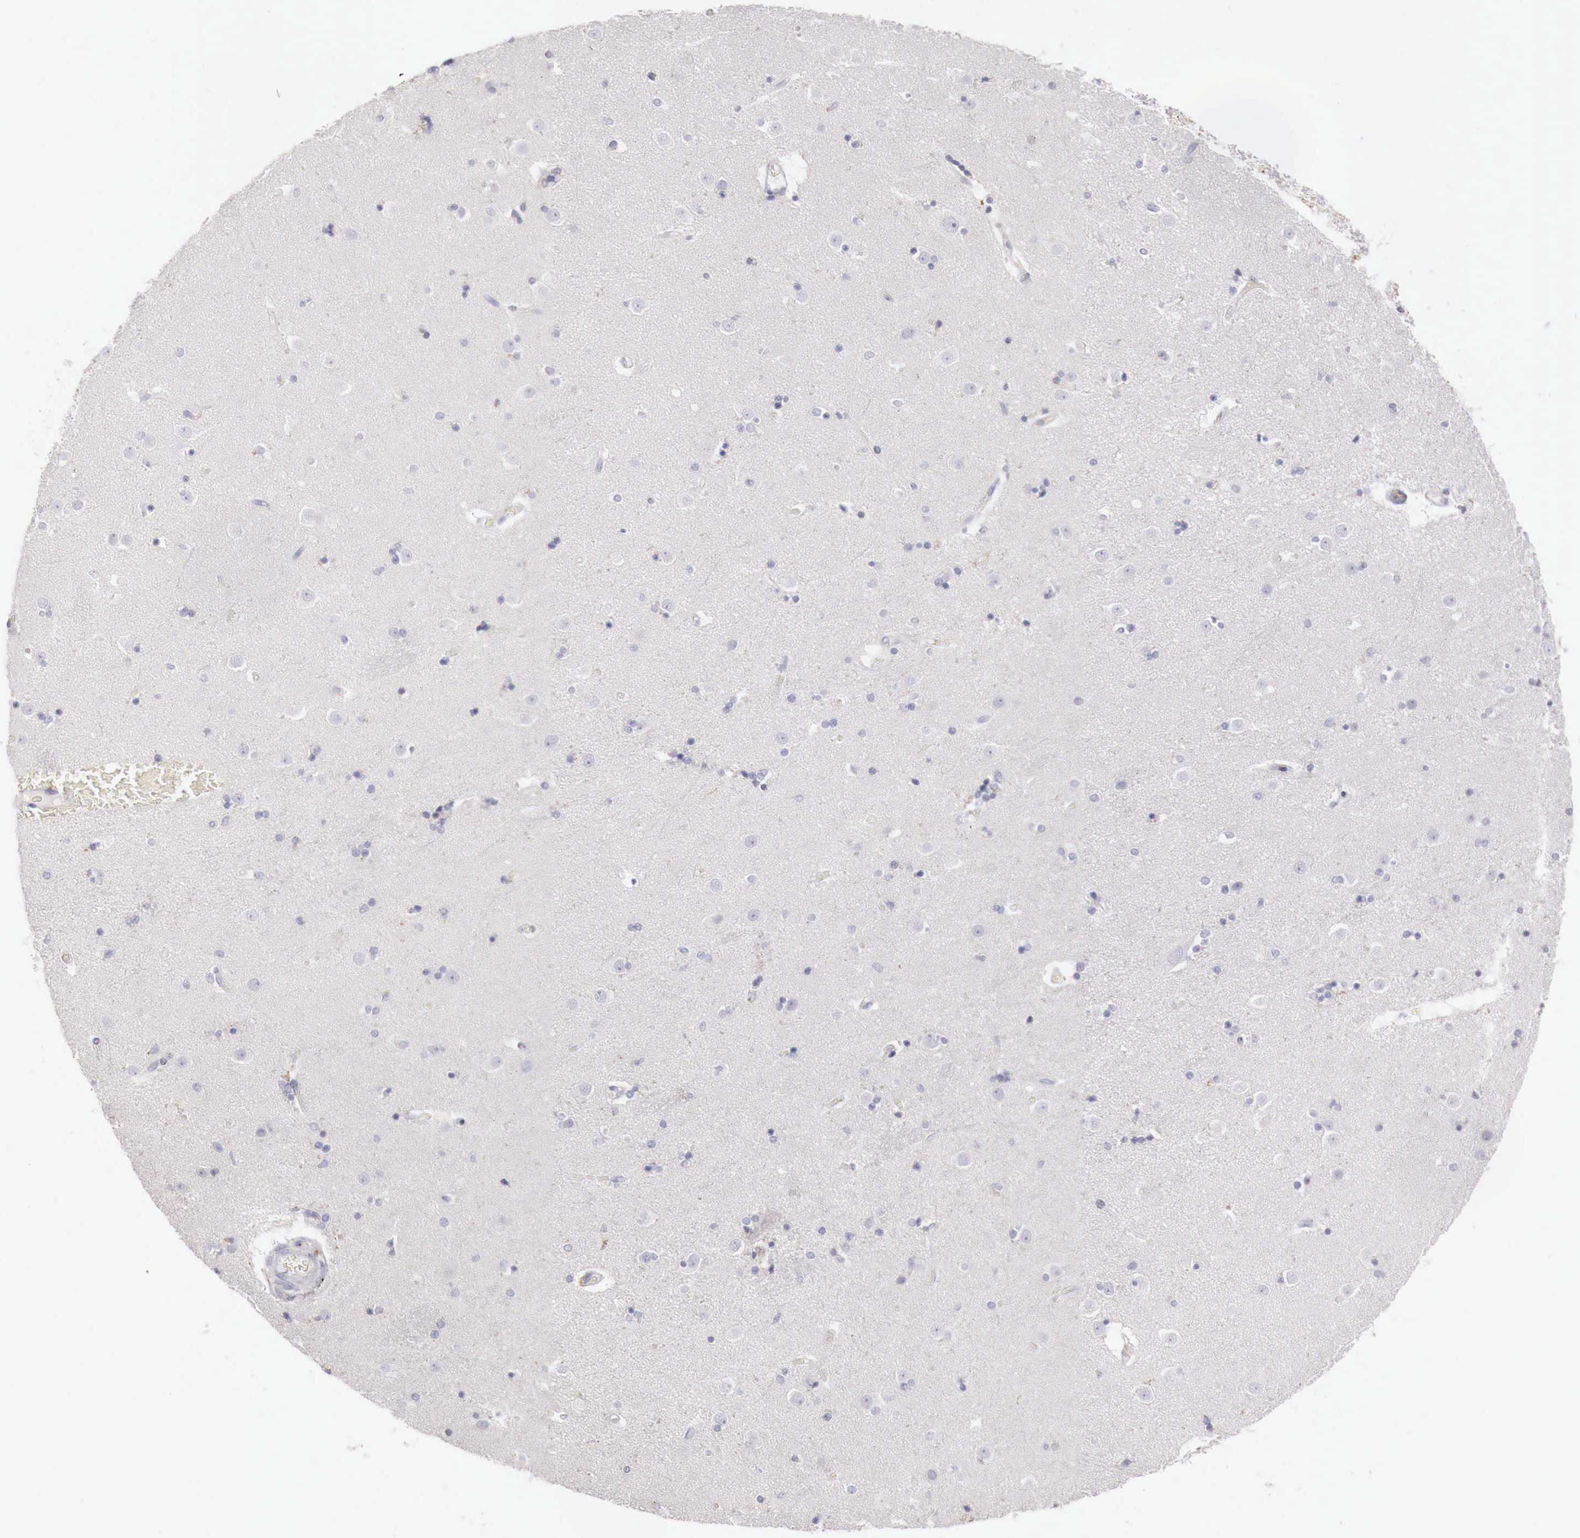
{"staining": {"intensity": "negative", "quantity": "none", "location": "none"}, "tissue": "caudate", "cell_type": "Glial cells", "image_type": "normal", "snomed": [{"axis": "morphology", "description": "Normal tissue, NOS"}, {"axis": "topography", "description": "Lateral ventricle wall"}], "caption": "The immunohistochemistry histopathology image has no significant staining in glial cells of caudate.", "gene": "GLA", "patient": {"sex": "female", "age": 54}}